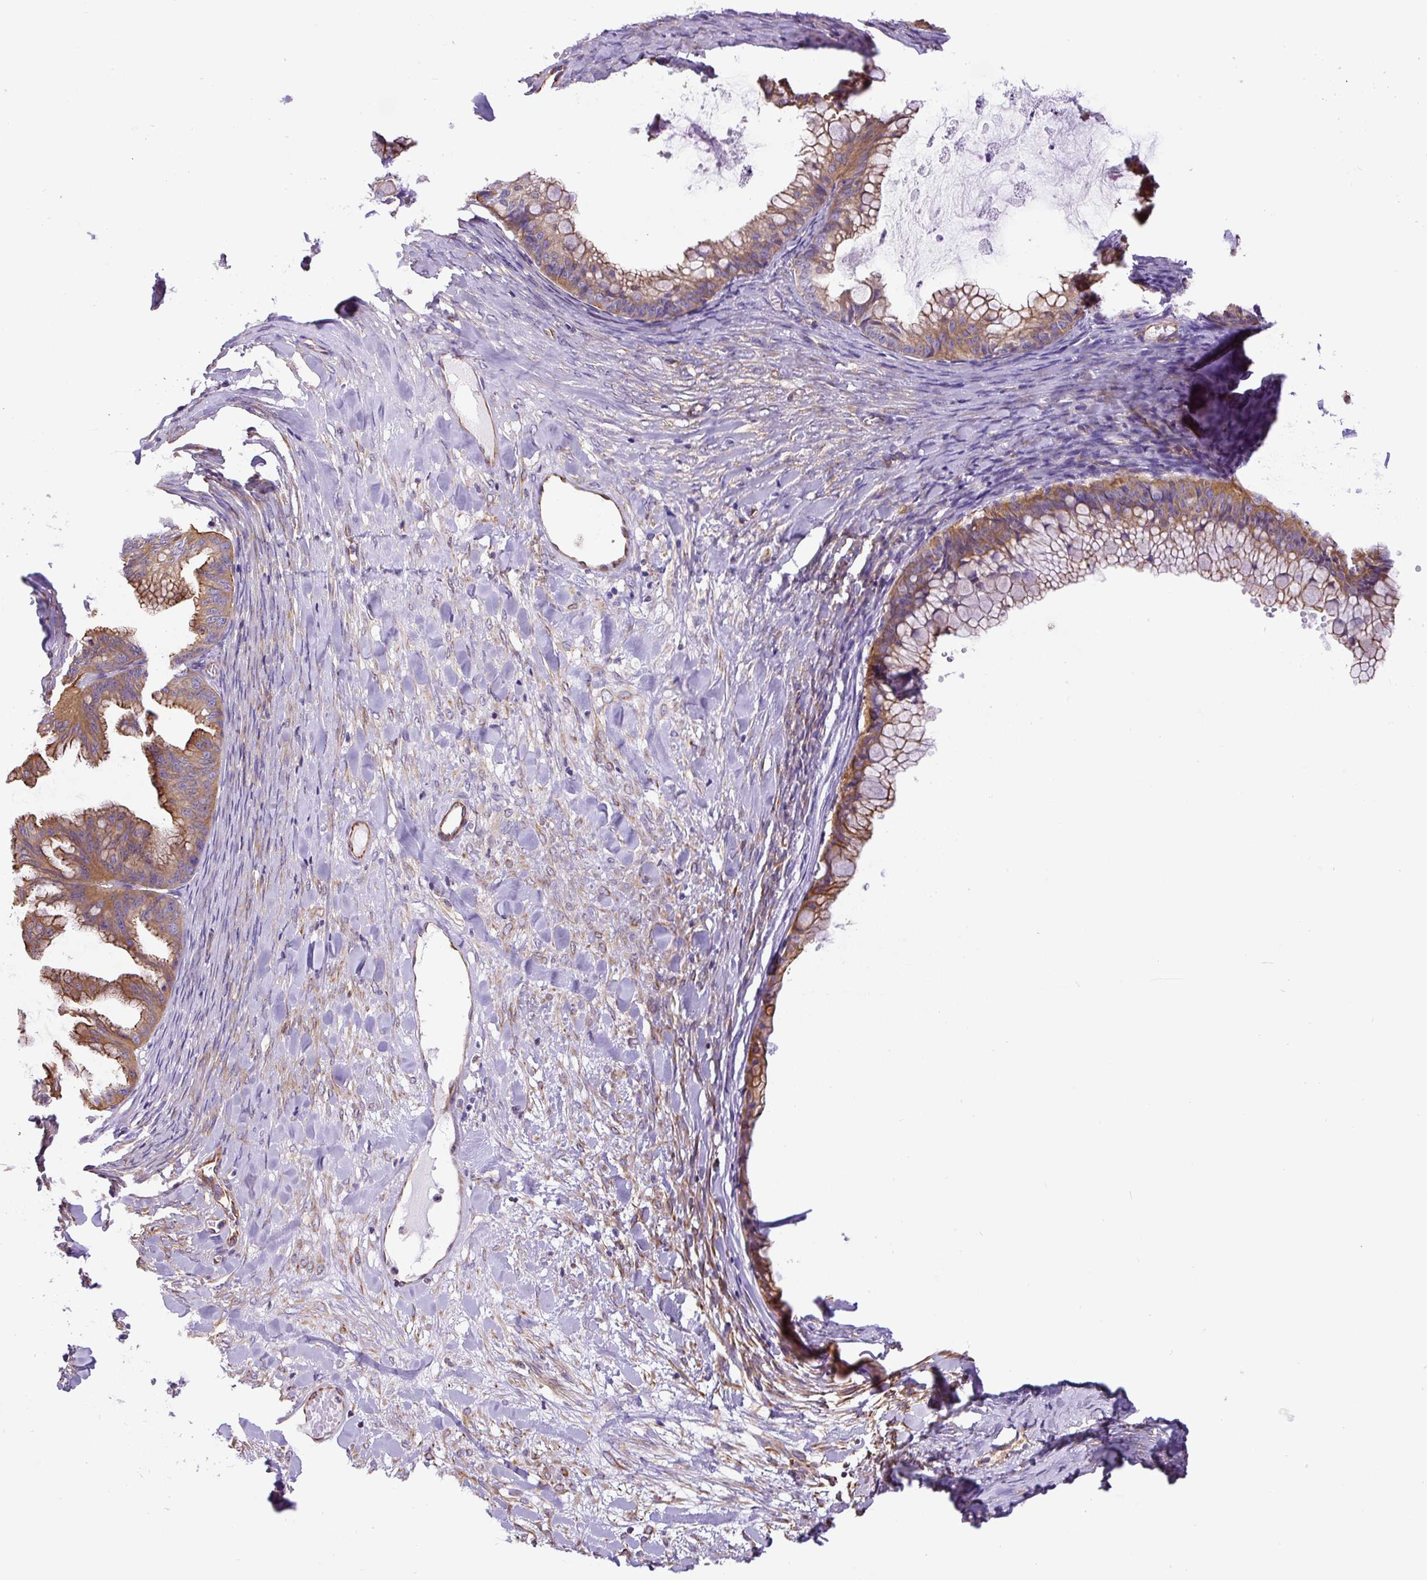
{"staining": {"intensity": "moderate", "quantity": ">75%", "location": "cytoplasmic/membranous"}, "tissue": "ovarian cancer", "cell_type": "Tumor cells", "image_type": "cancer", "snomed": [{"axis": "morphology", "description": "Cystadenocarcinoma, mucinous, NOS"}, {"axis": "topography", "description": "Ovary"}], "caption": "Ovarian cancer tissue demonstrates moderate cytoplasmic/membranous expression in about >75% of tumor cells The protein of interest is shown in brown color, while the nuclei are stained blue.", "gene": "DCTN1", "patient": {"sex": "female", "age": 35}}